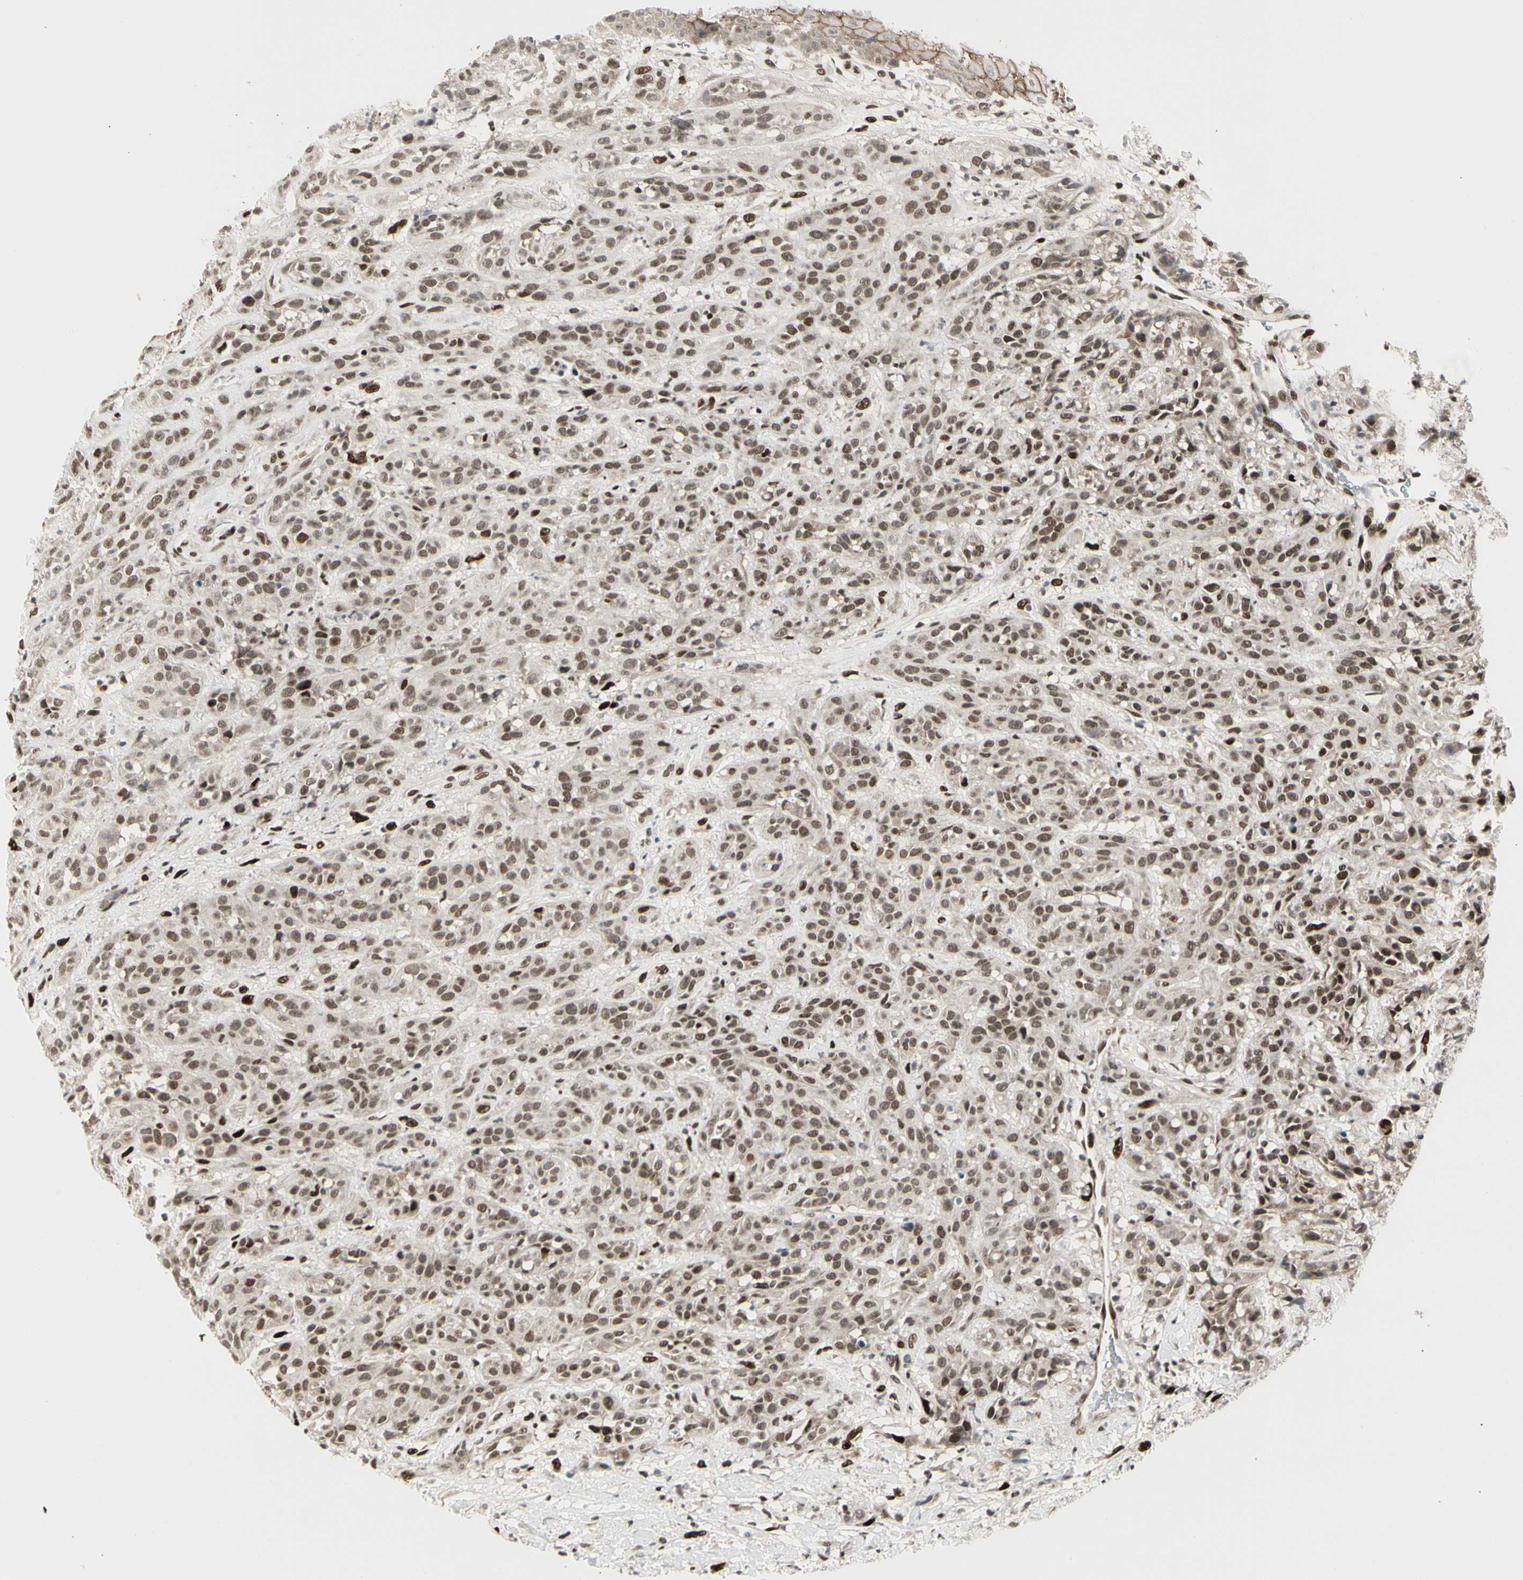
{"staining": {"intensity": "moderate", "quantity": ">75%", "location": "nuclear"}, "tissue": "head and neck cancer", "cell_type": "Tumor cells", "image_type": "cancer", "snomed": [{"axis": "morphology", "description": "Normal tissue, NOS"}, {"axis": "morphology", "description": "Squamous cell carcinoma, NOS"}, {"axis": "topography", "description": "Cartilage tissue"}, {"axis": "topography", "description": "Head-Neck"}], "caption": "About >75% of tumor cells in head and neck cancer (squamous cell carcinoma) reveal moderate nuclear protein staining as visualized by brown immunohistochemical staining.", "gene": "FOXJ2", "patient": {"sex": "male", "age": 62}}